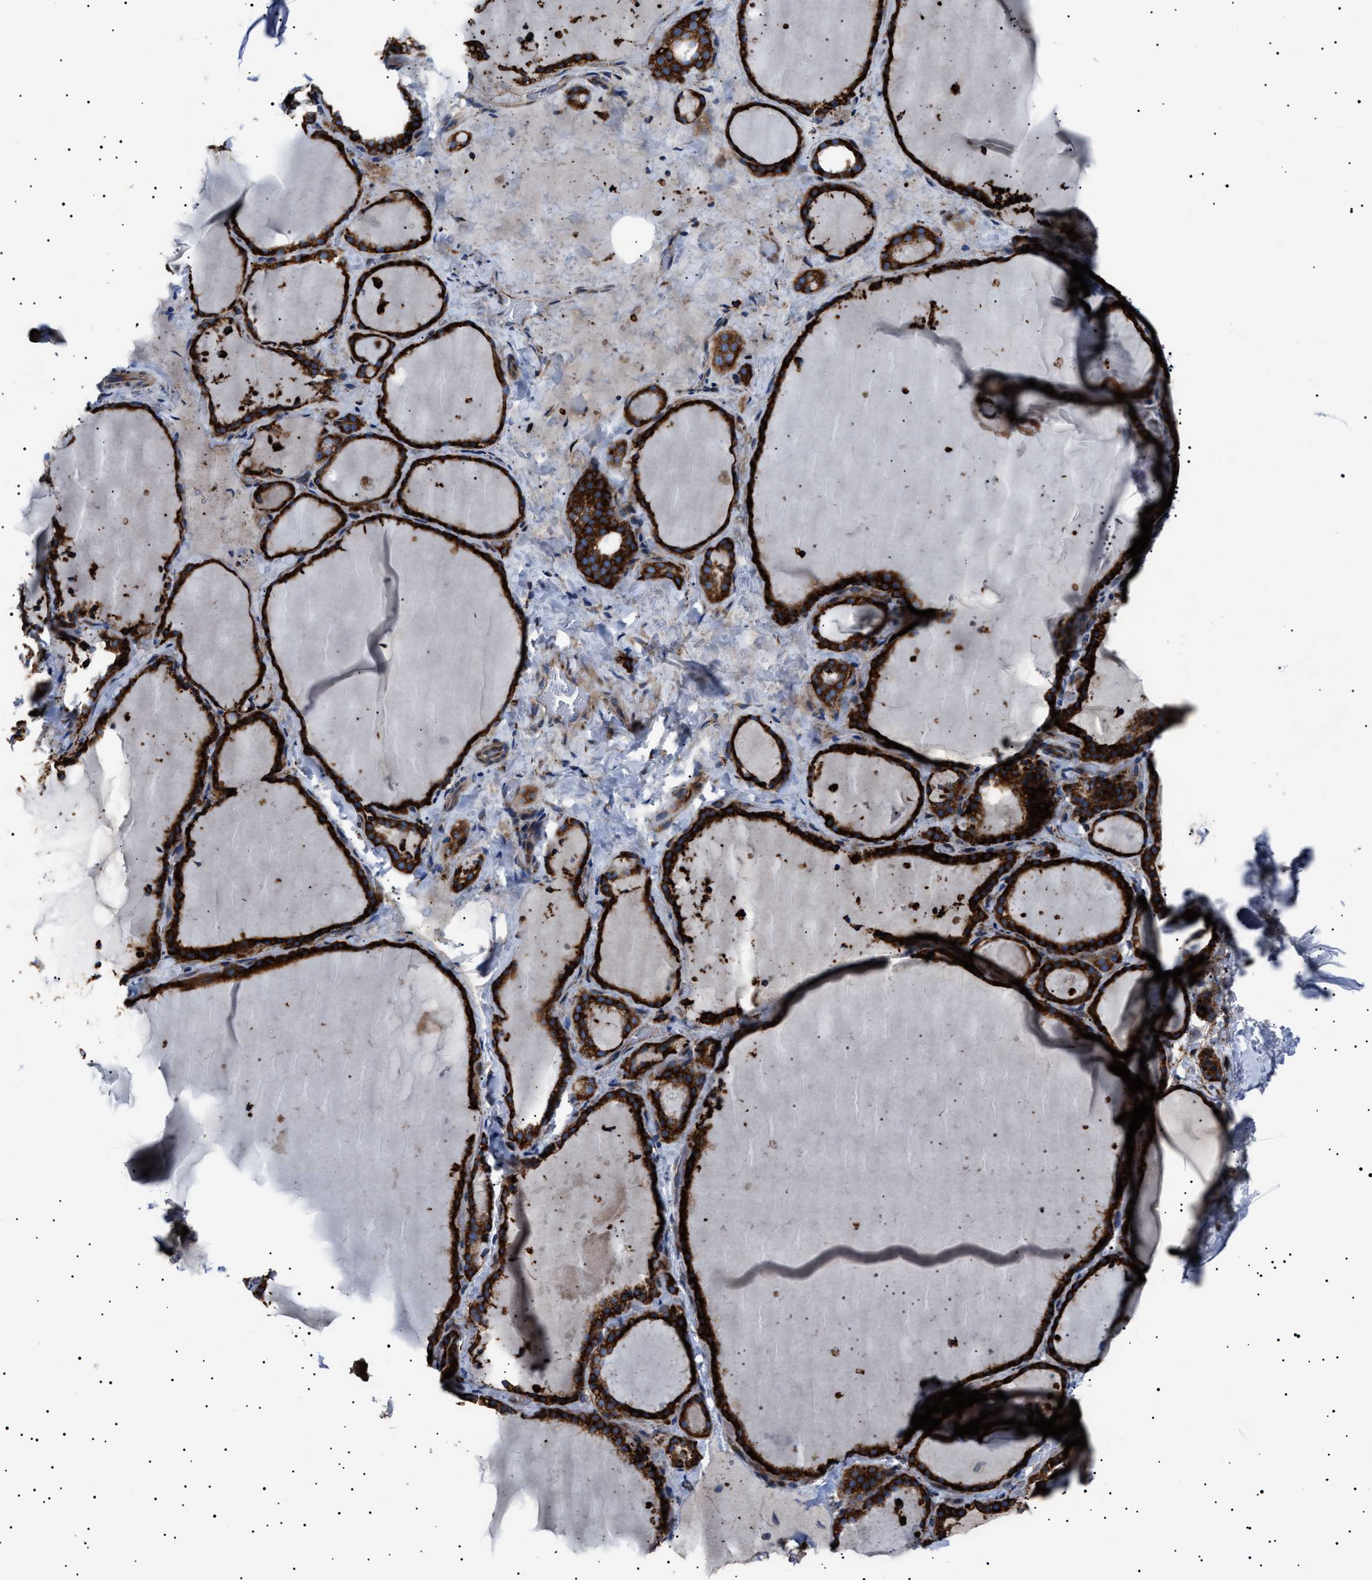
{"staining": {"intensity": "strong", "quantity": ">75%", "location": "cytoplasmic/membranous"}, "tissue": "thyroid gland", "cell_type": "Glandular cells", "image_type": "normal", "snomed": [{"axis": "morphology", "description": "Normal tissue, NOS"}, {"axis": "topography", "description": "Thyroid gland"}], "caption": "This histopathology image reveals immunohistochemistry (IHC) staining of normal human thyroid gland, with high strong cytoplasmic/membranous staining in about >75% of glandular cells.", "gene": "TOP1MT", "patient": {"sex": "female", "age": 22}}